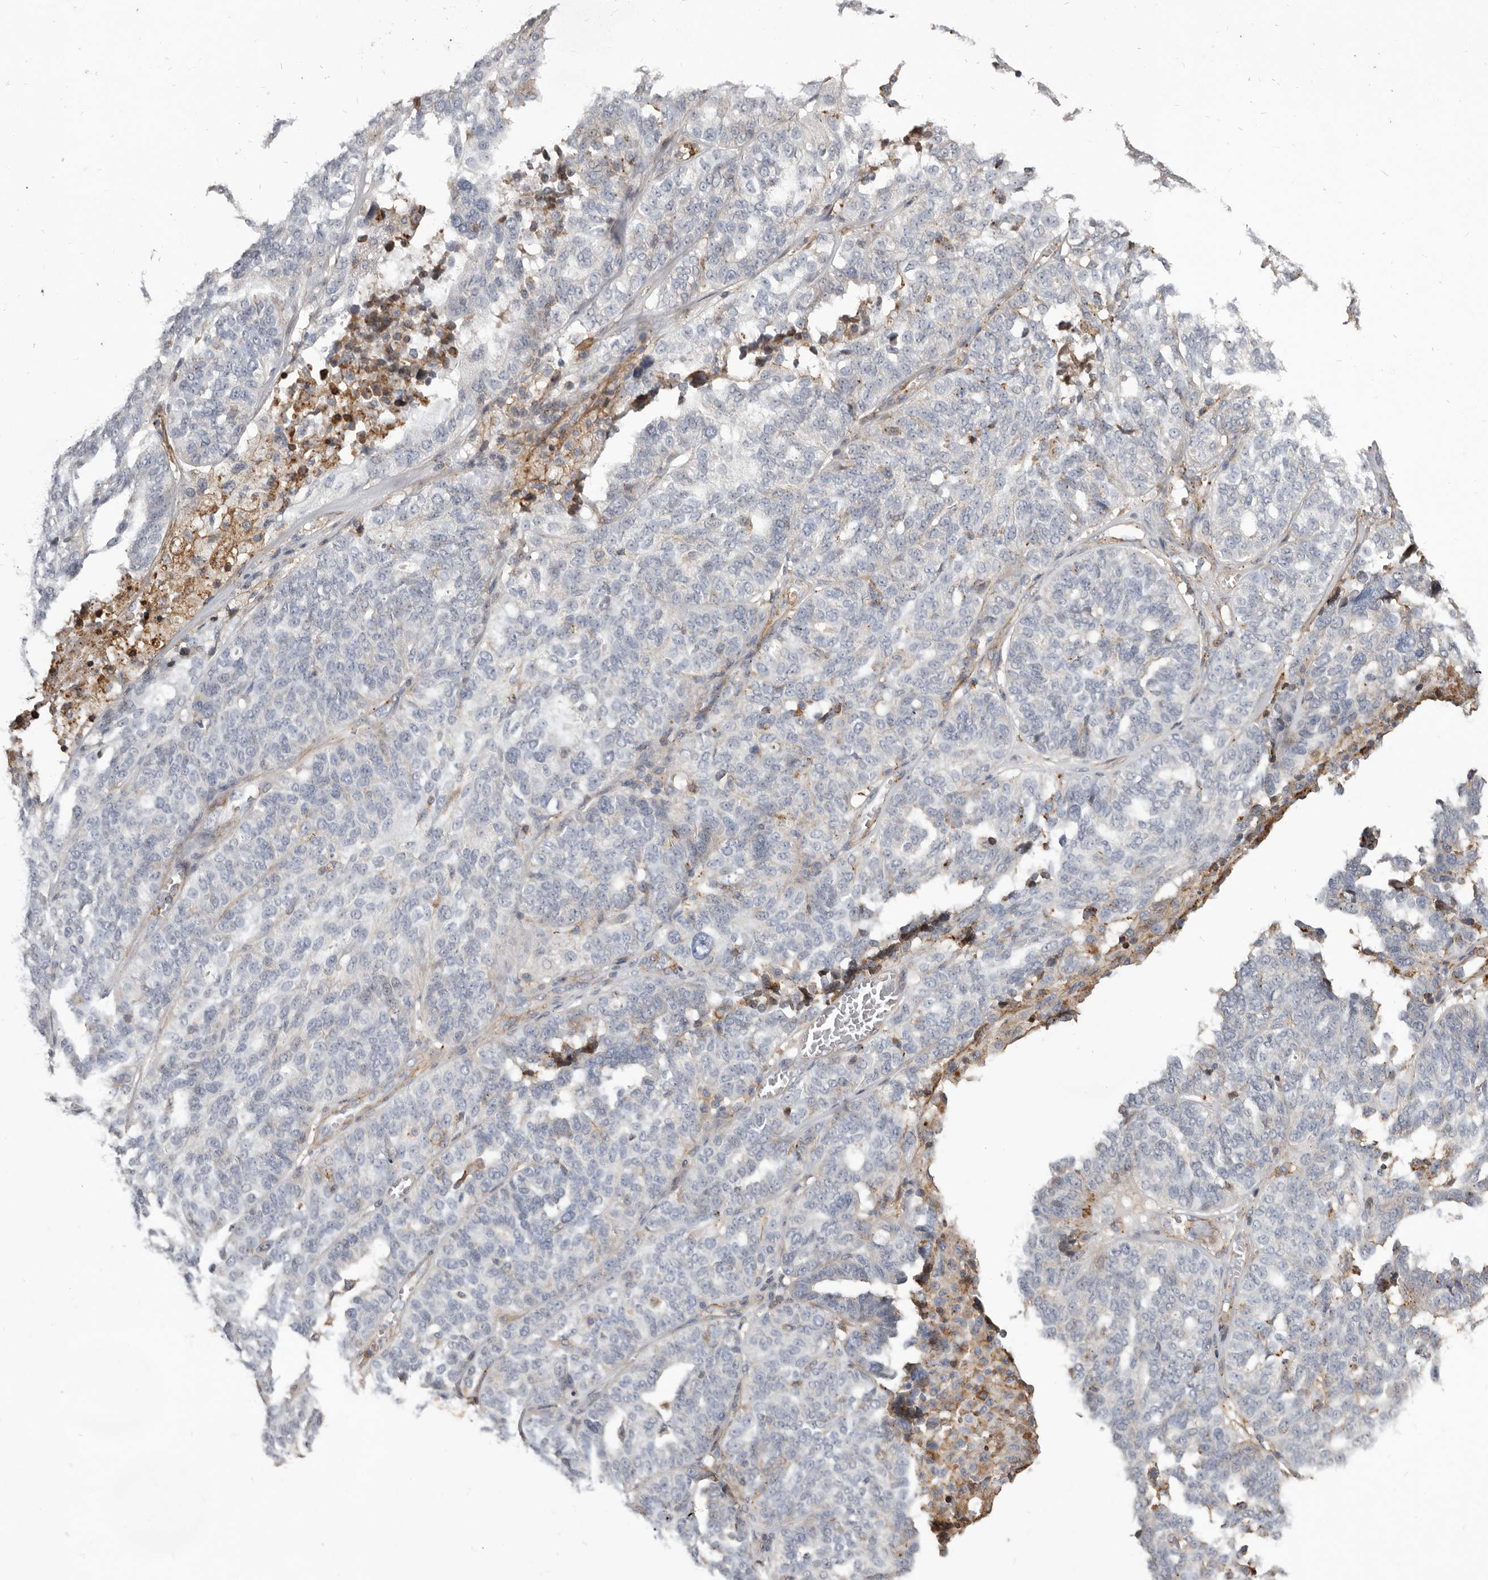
{"staining": {"intensity": "negative", "quantity": "none", "location": "none"}, "tissue": "ovarian cancer", "cell_type": "Tumor cells", "image_type": "cancer", "snomed": [{"axis": "morphology", "description": "Cystadenocarcinoma, serous, NOS"}, {"axis": "topography", "description": "Ovary"}], "caption": "Tumor cells are negative for protein expression in human ovarian serous cystadenocarcinoma.", "gene": "KIF26B", "patient": {"sex": "female", "age": 59}}